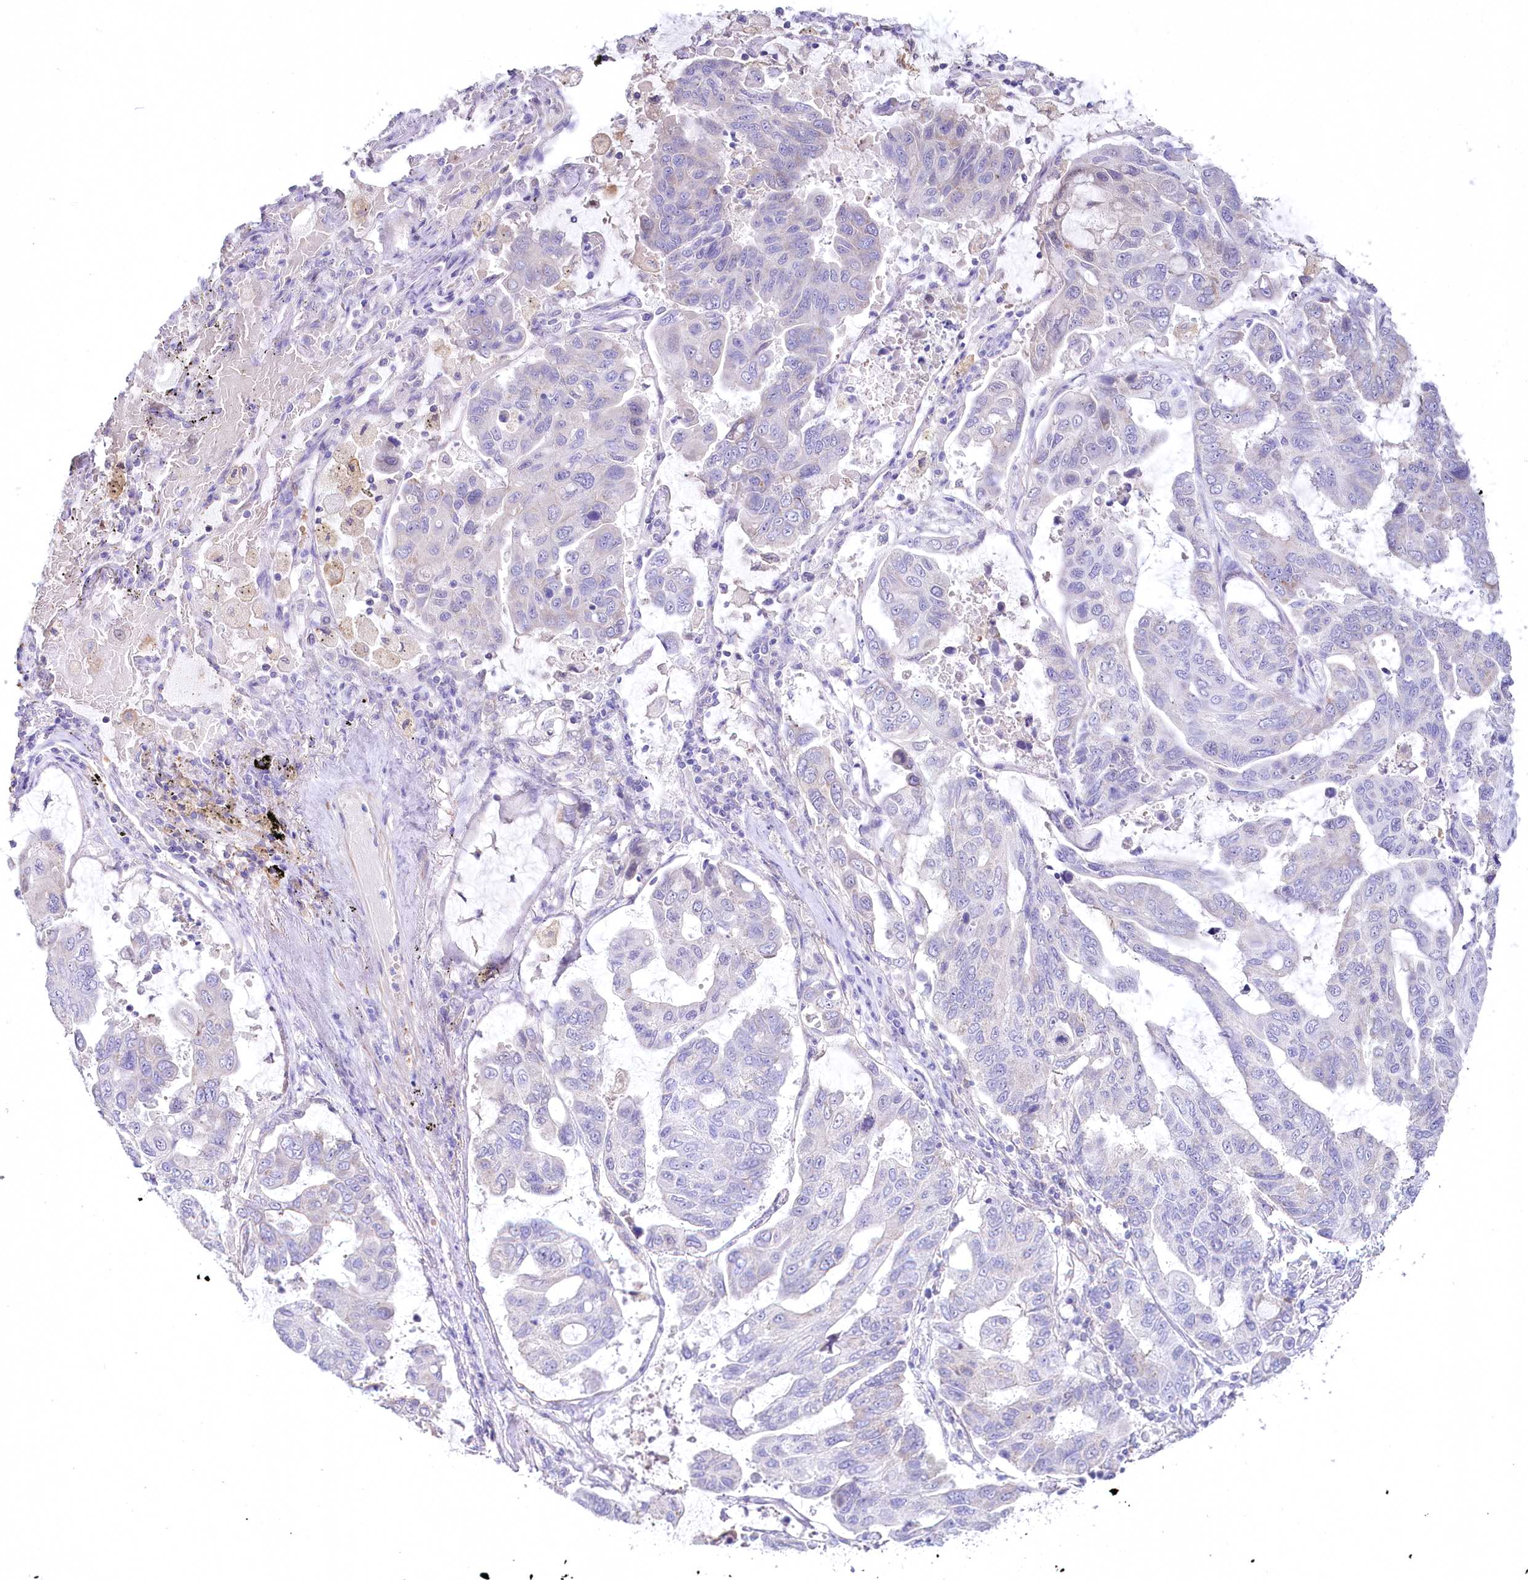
{"staining": {"intensity": "negative", "quantity": "none", "location": "none"}, "tissue": "lung cancer", "cell_type": "Tumor cells", "image_type": "cancer", "snomed": [{"axis": "morphology", "description": "Adenocarcinoma, NOS"}, {"axis": "topography", "description": "Lung"}], "caption": "DAB (3,3'-diaminobenzidine) immunohistochemical staining of human lung cancer (adenocarcinoma) shows no significant positivity in tumor cells.", "gene": "MYOZ1", "patient": {"sex": "male", "age": 64}}